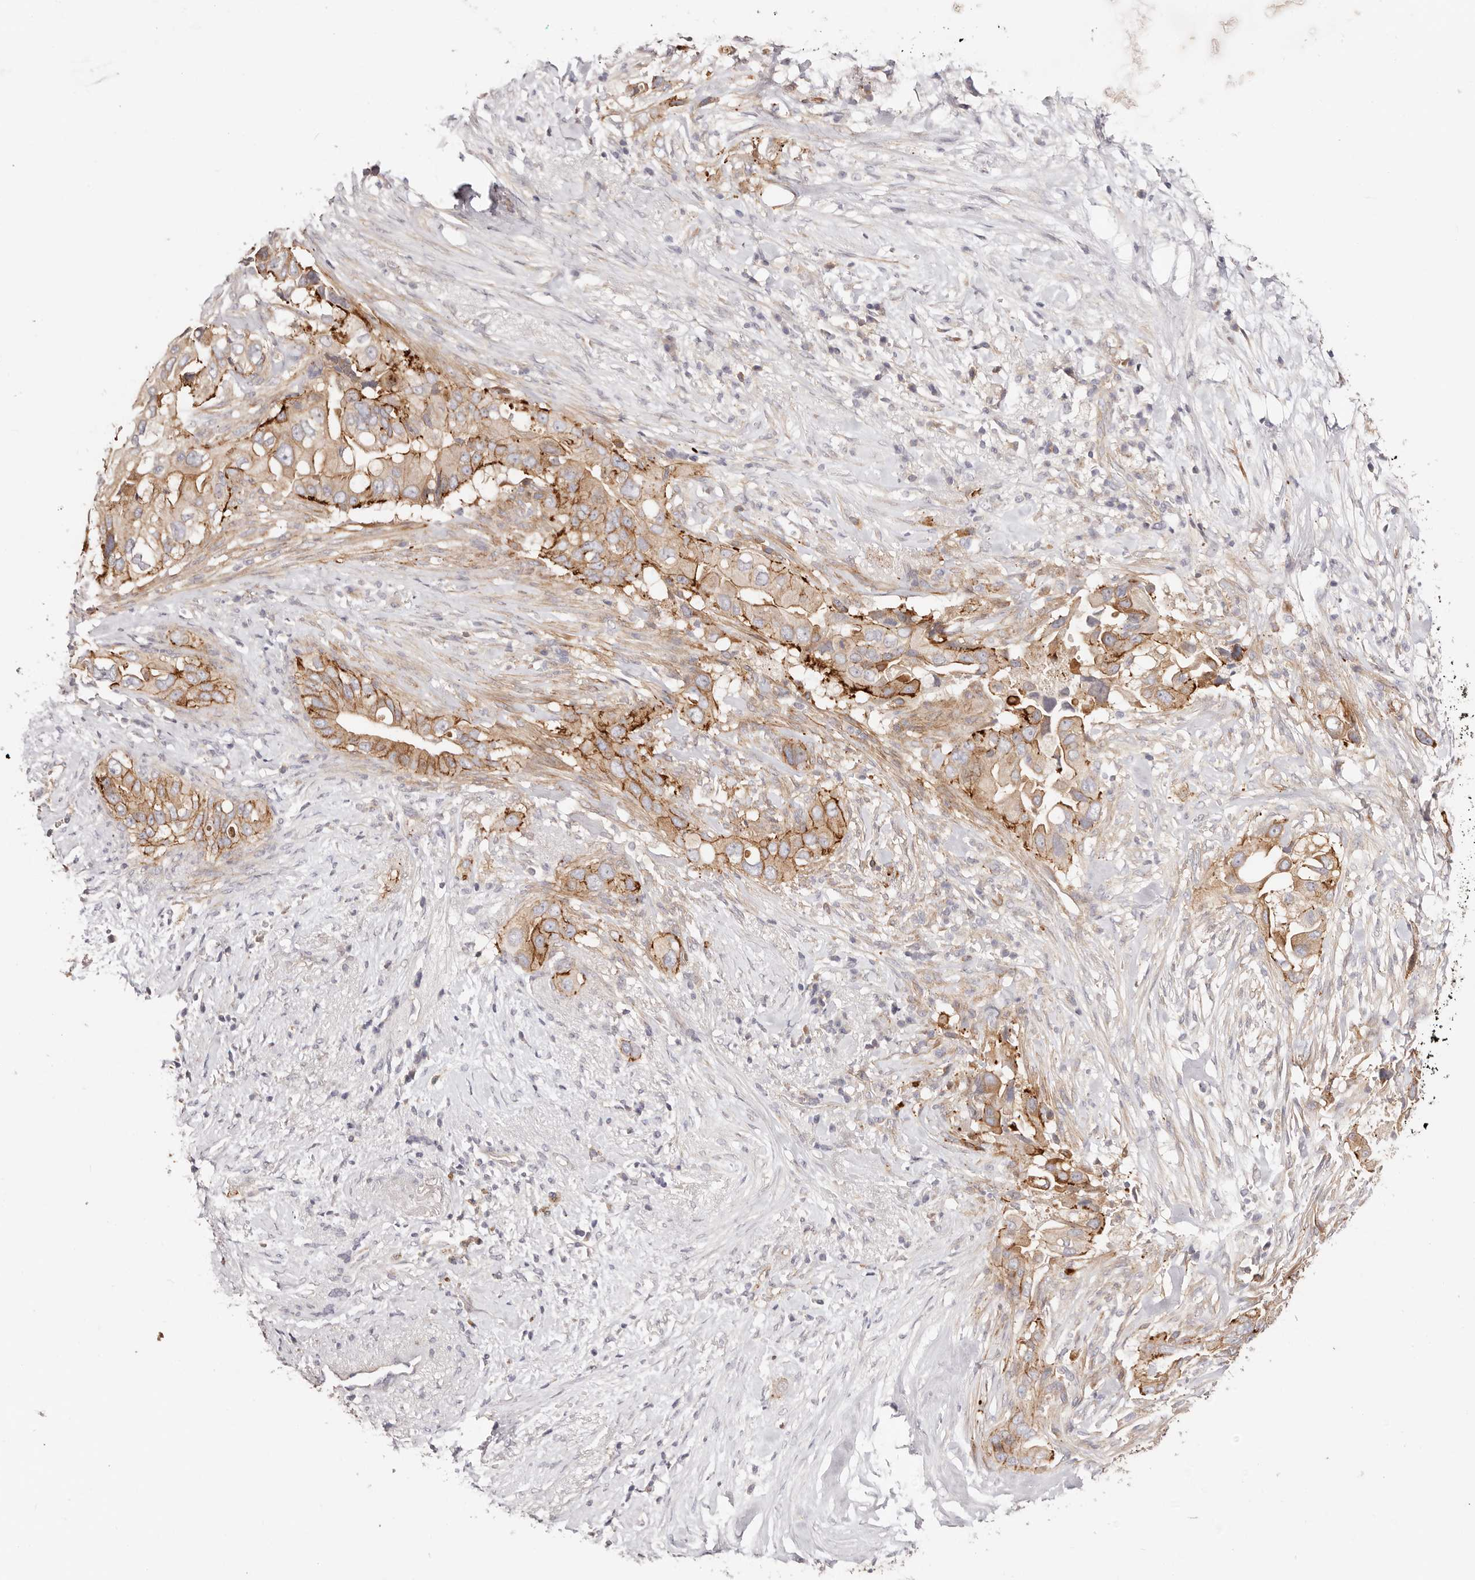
{"staining": {"intensity": "strong", "quantity": "25%-75%", "location": "cytoplasmic/membranous"}, "tissue": "pancreatic cancer", "cell_type": "Tumor cells", "image_type": "cancer", "snomed": [{"axis": "morphology", "description": "Inflammation, NOS"}, {"axis": "morphology", "description": "Adenocarcinoma, NOS"}, {"axis": "topography", "description": "Pancreas"}], "caption": "This histopathology image displays pancreatic cancer (adenocarcinoma) stained with immunohistochemistry (IHC) to label a protein in brown. The cytoplasmic/membranous of tumor cells show strong positivity for the protein. Nuclei are counter-stained blue.", "gene": "SLC35B2", "patient": {"sex": "female", "age": 56}}